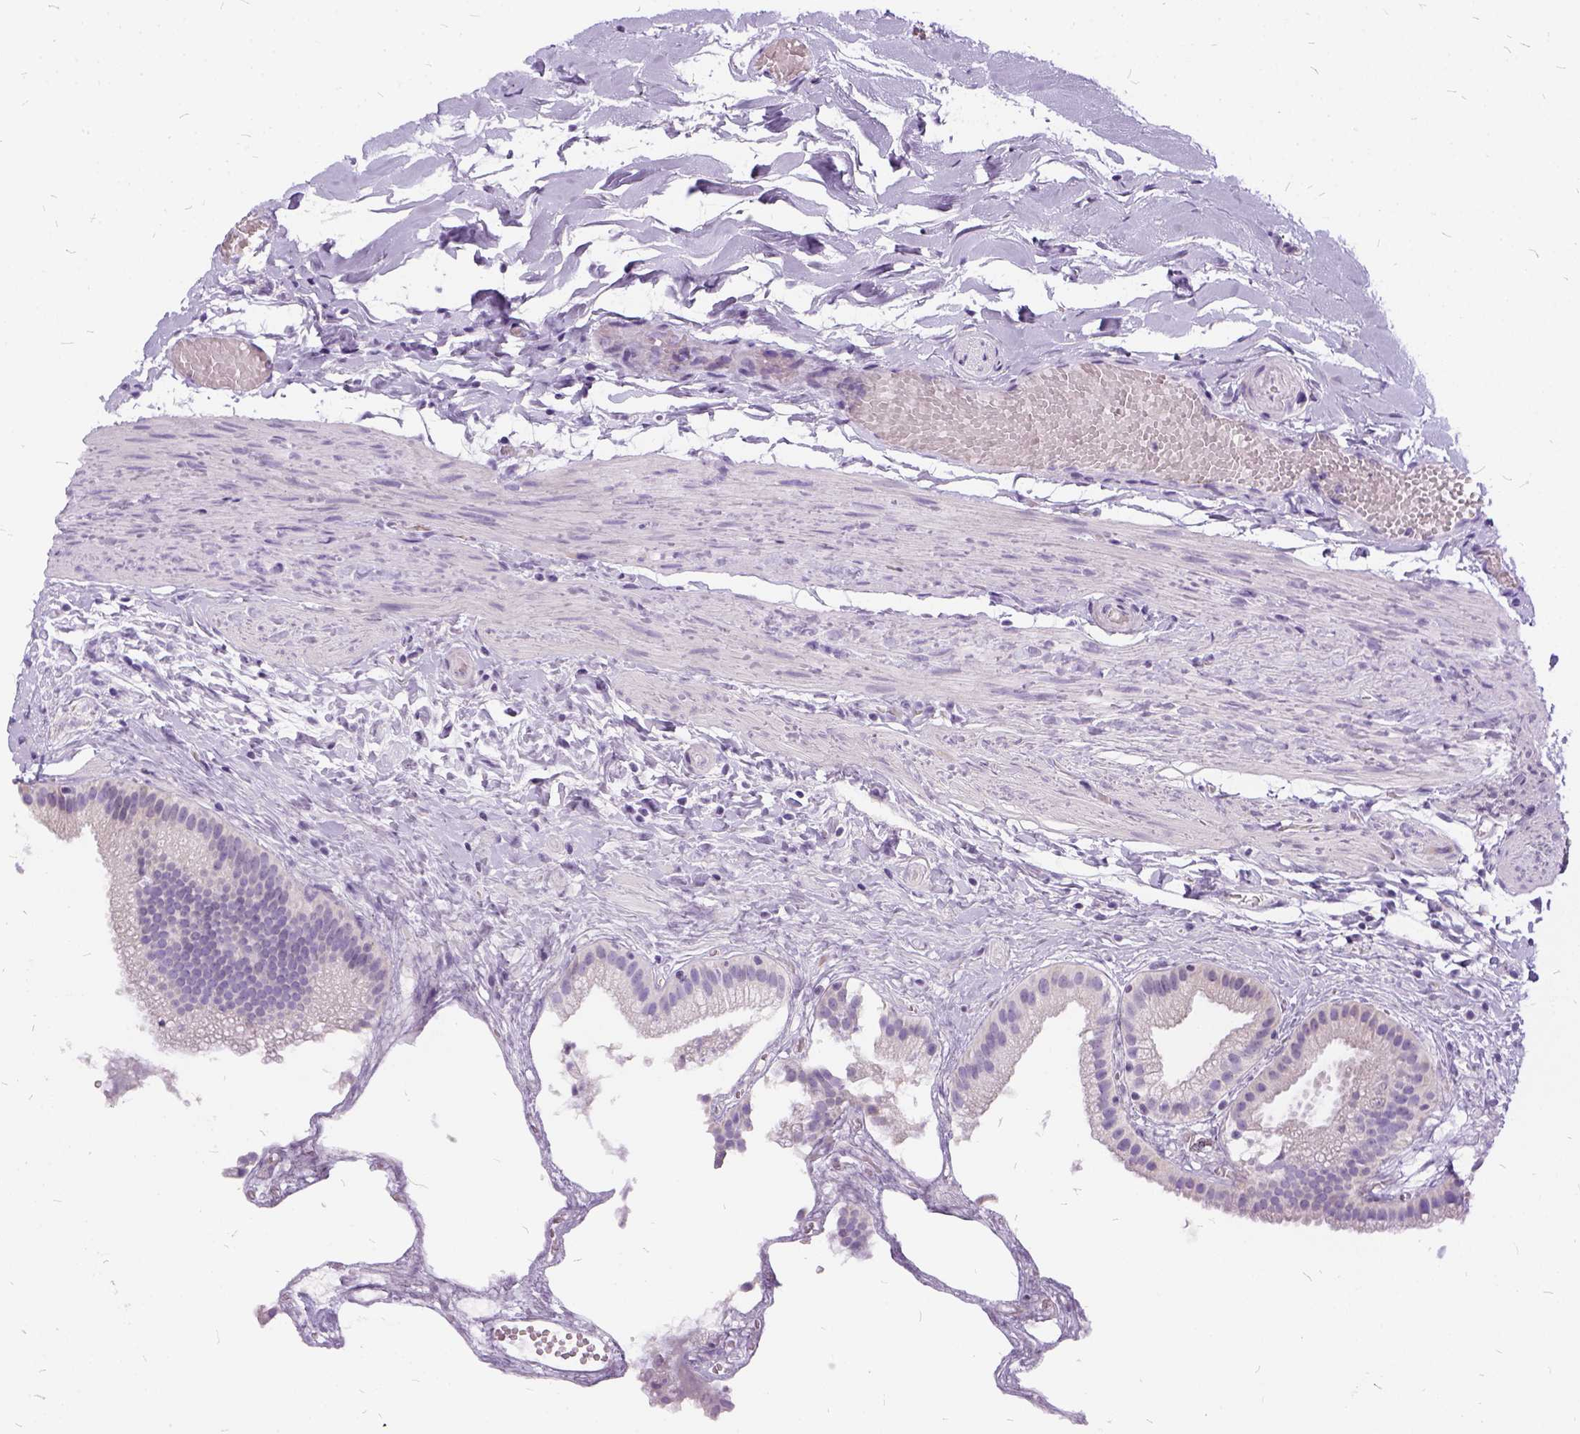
{"staining": {"intensity": "negative", "quantity": "none", "location": "none"}, "tissue": "gallbladder", "cell_type": "Glandular cells", "image_type": "normal", "snomed": [{"axis": "morphology", "description": "Normal tissue, NOS"}, {"axis": "topography", "description": "Gallbladder"}], "caption": "Protein analysis of benign gallbladder exhibits no significant positivity in glandular cells. The staining was performed using DAB (3,3'-diaminobenzidine) to visualize the protein expression in brown, while the nuclei were stained in blue with hematoxylin (Magnification: 20x).", "gene": "FDX1", "patient": {"sex": "female", "age": 63}}